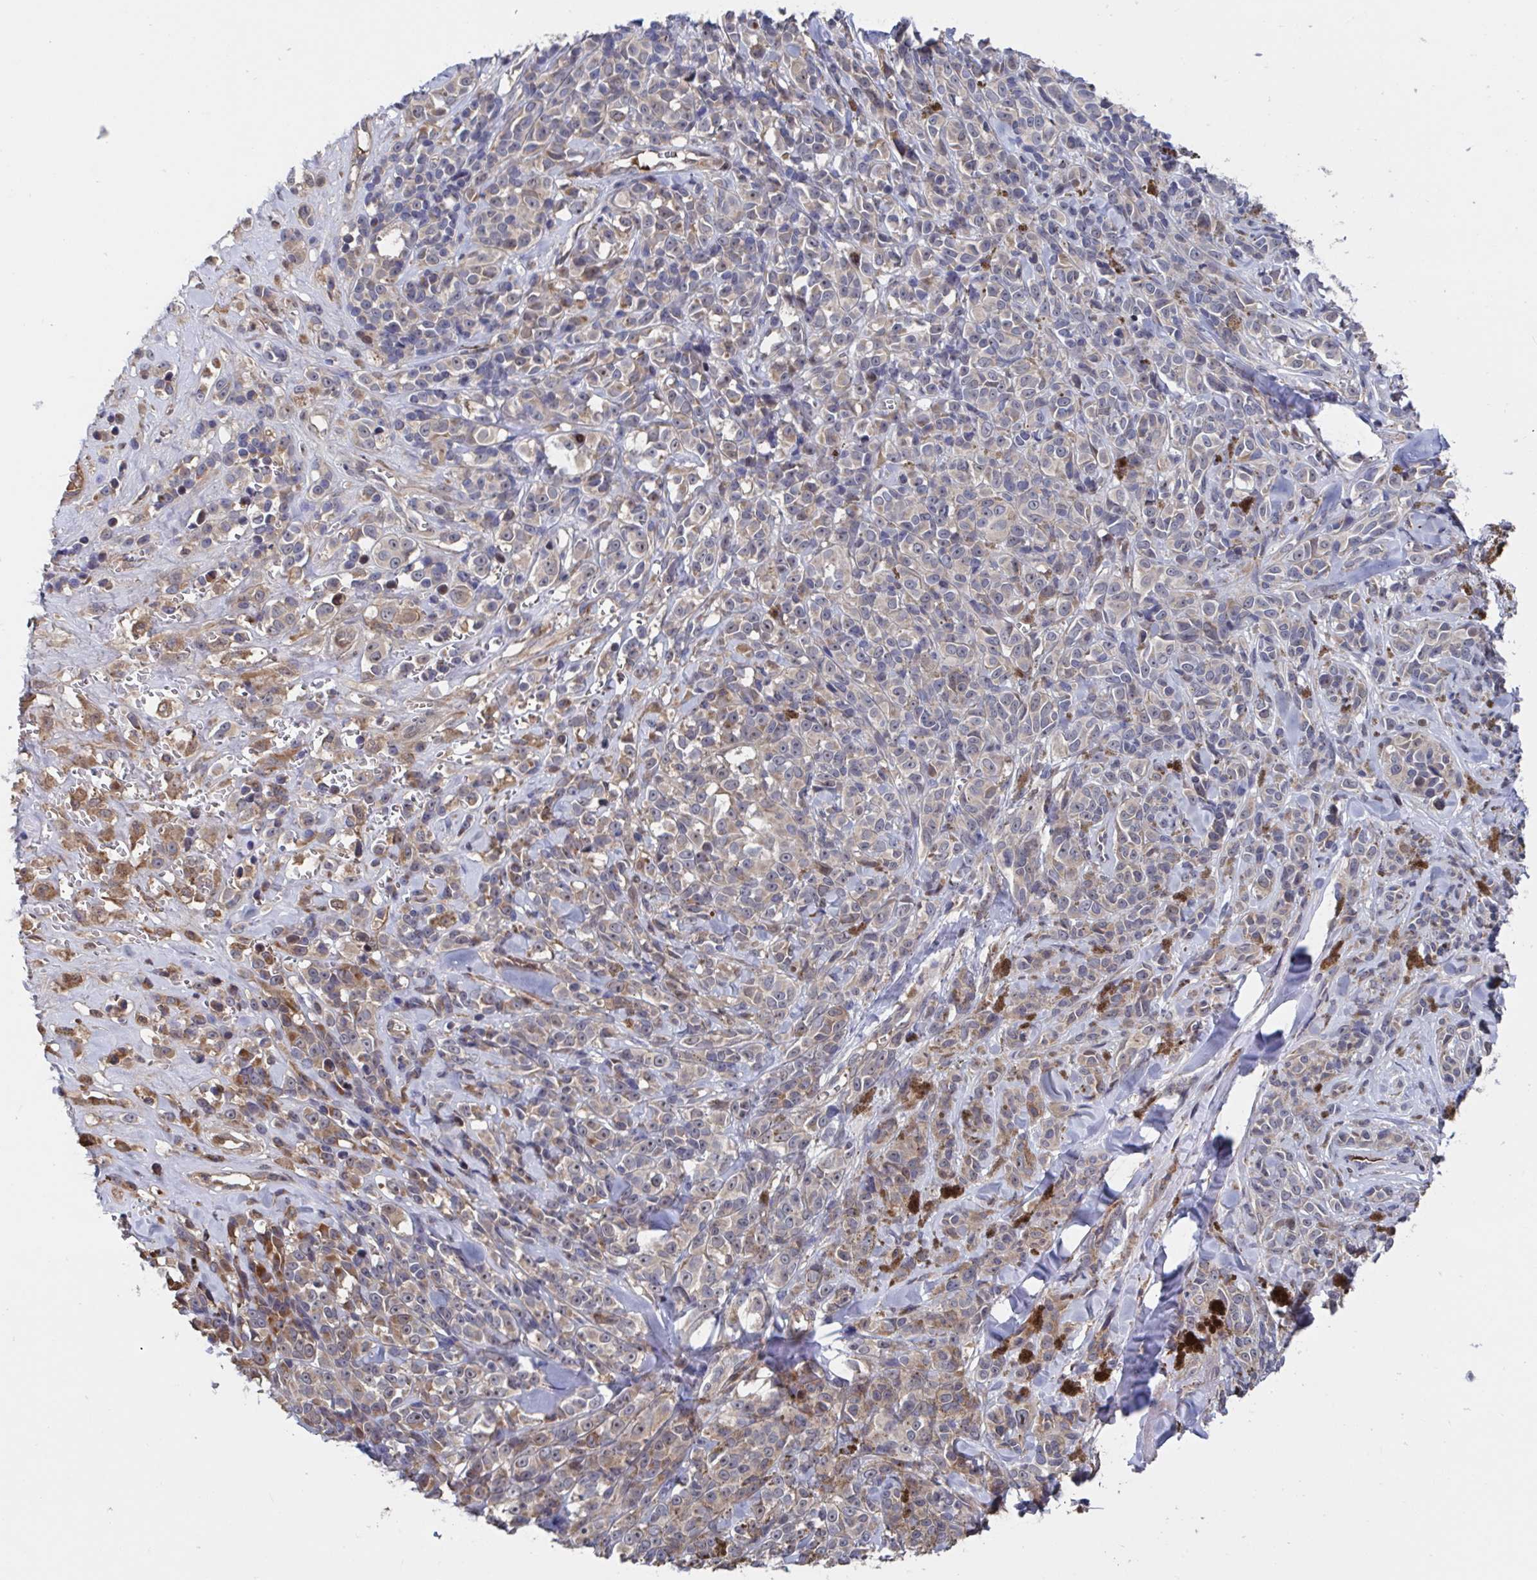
{"staining": {"intensity": "negative", "quantity": "none", "location": "none"}, "tissue": "melanoma", "cell_type": "Tumor cells", "image_type": "cancer", "snomed": [{"axis": "morphology", "description": "Malignant melanoma, NOS"}, {"axis": "topography", "description": "Skin"}], "caption": "The immunohistochemistry (IHC) image has no significant expression in tumor cells of melanoma tissue. (Immunohistochemistry, brightfield microscopy, high magnification).", "gene": "DHRS12", "patient": {"sex": "male", "age": 85}}